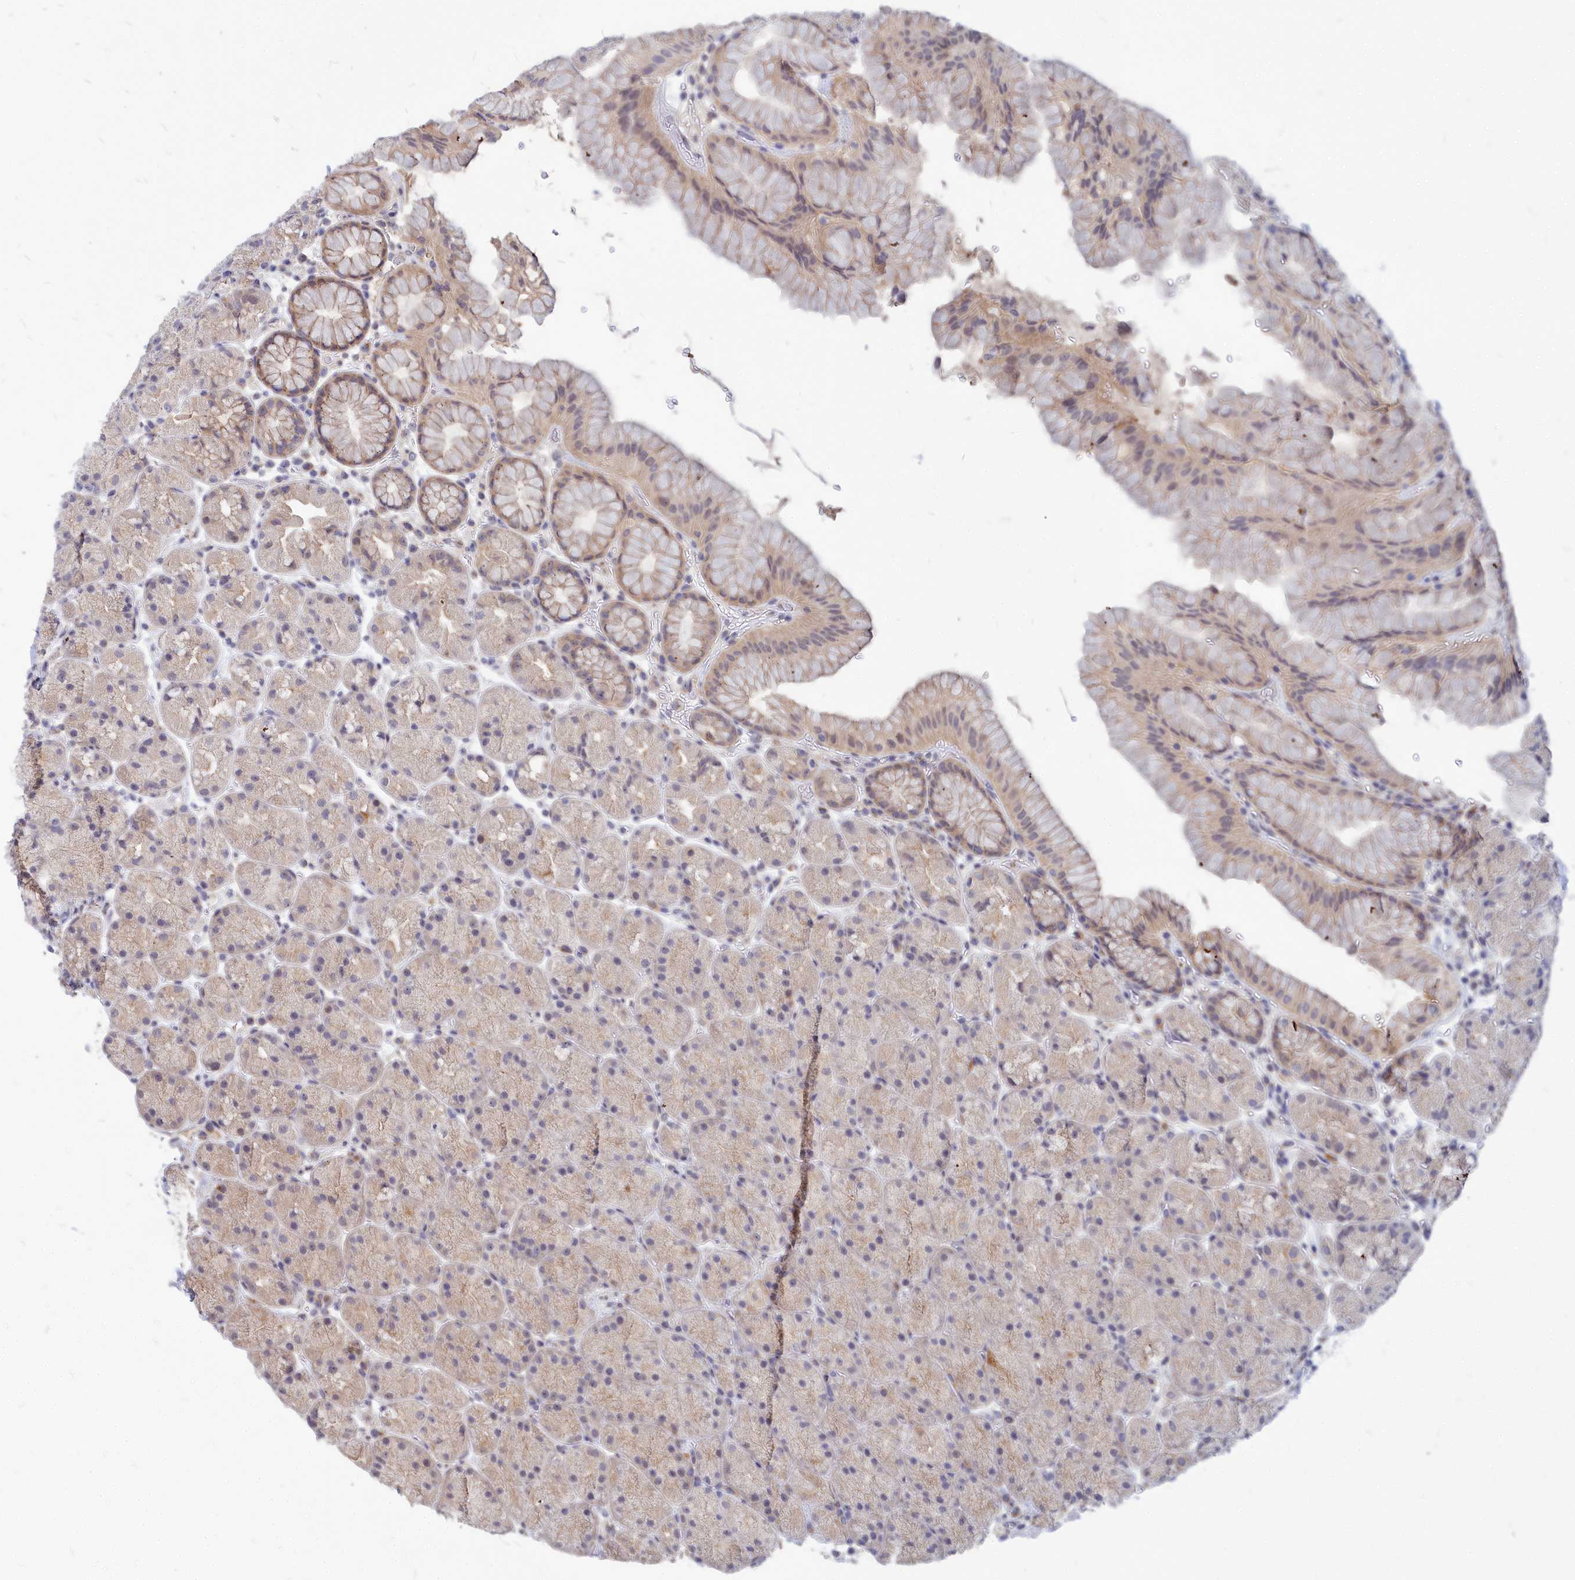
{"staining": {"intensity": "weak", "quantity": "25%-75%", "location": "cytoplasmic/membranous"}, "tissue": "stomach", "cell_type": "Glandular cells", "image_type": "normal", "snomed": [{"axis": "morphology", "description": "Normal tissue, NOS"}, {"axis": "topography", "description": "Stomach, upper"}, {"axis": "topography", "description": "Stomach, lower"}], "caption": "Protein staining exhibits weak cytoplasmic/membranous expression in approximately 25%-75% of glandular cells in unremarkable stomach. (Brightfield microscopy of DAB IHC at high magnification).", "gene": "NOXA1", "patient": {"sex": "male", "age": 67}}